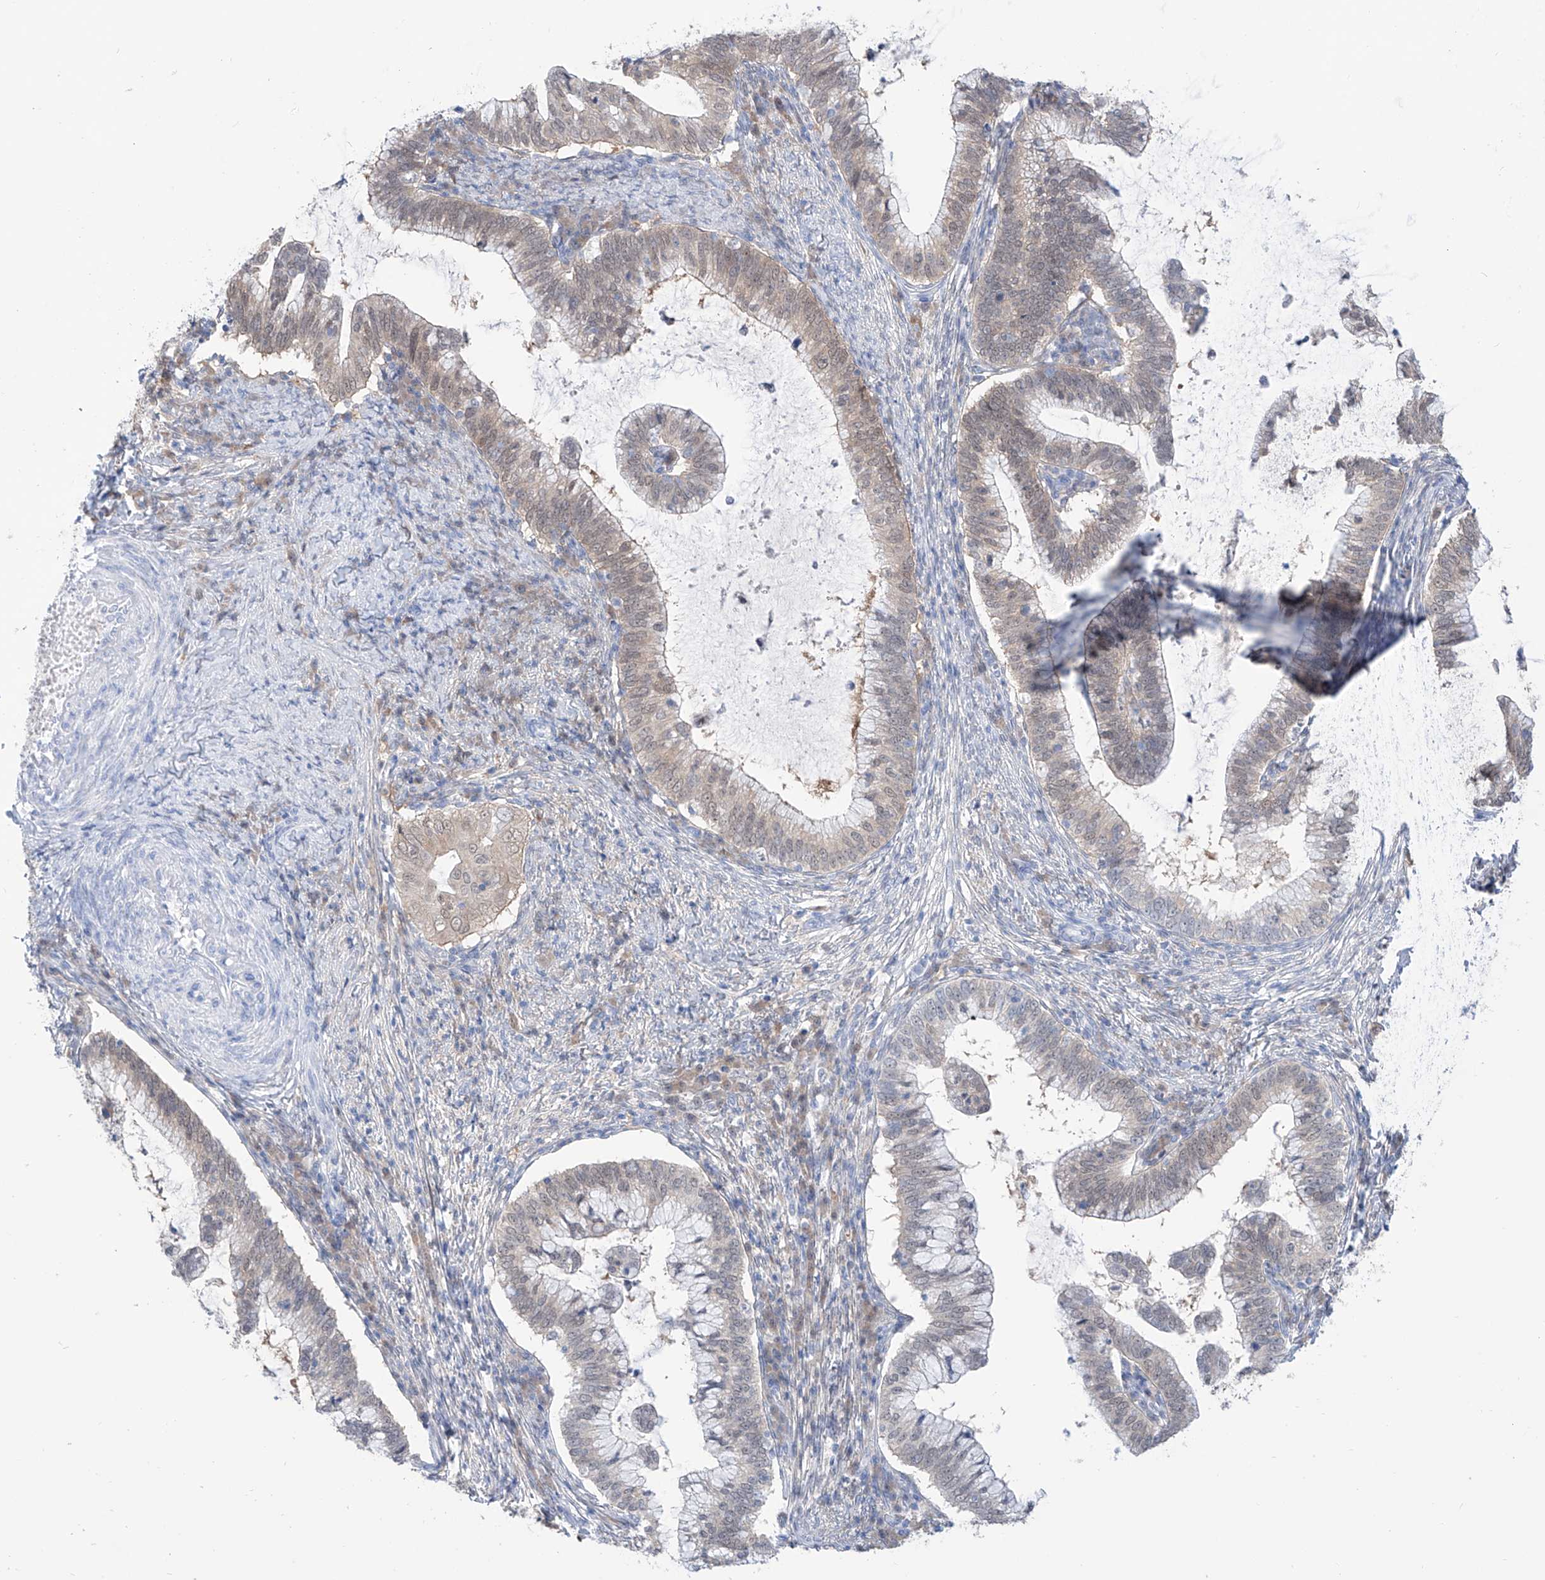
{"staining": {"intensity": "weak", "quantity": "25%-75%", "location": "cytoplasmic/membranous,nuclear"}, "tissue": "cervical cancer", "cell_type": "Tumor cells", "image_type": "cancer", "snomed": [{"axis": "morphology", "description": "Adenocarcinoma, NOS"}, {"axis": "topography", "description": "Cervix"}], "caption": "High-magnification brightfield microscopy of adenocarcinoma (cervical) stained with DAB (brown) and counterstained with hematoxylin (blue). tumor cells exhibit weak cytoplasmic/membranous and nuclear positivity is appreciated in approximately25%-75% of cells. The protein is shown in brown color, while the nuclei are stained blue.", "gene": "PDXK", "patient": {"sex": "female", "age": 36}}